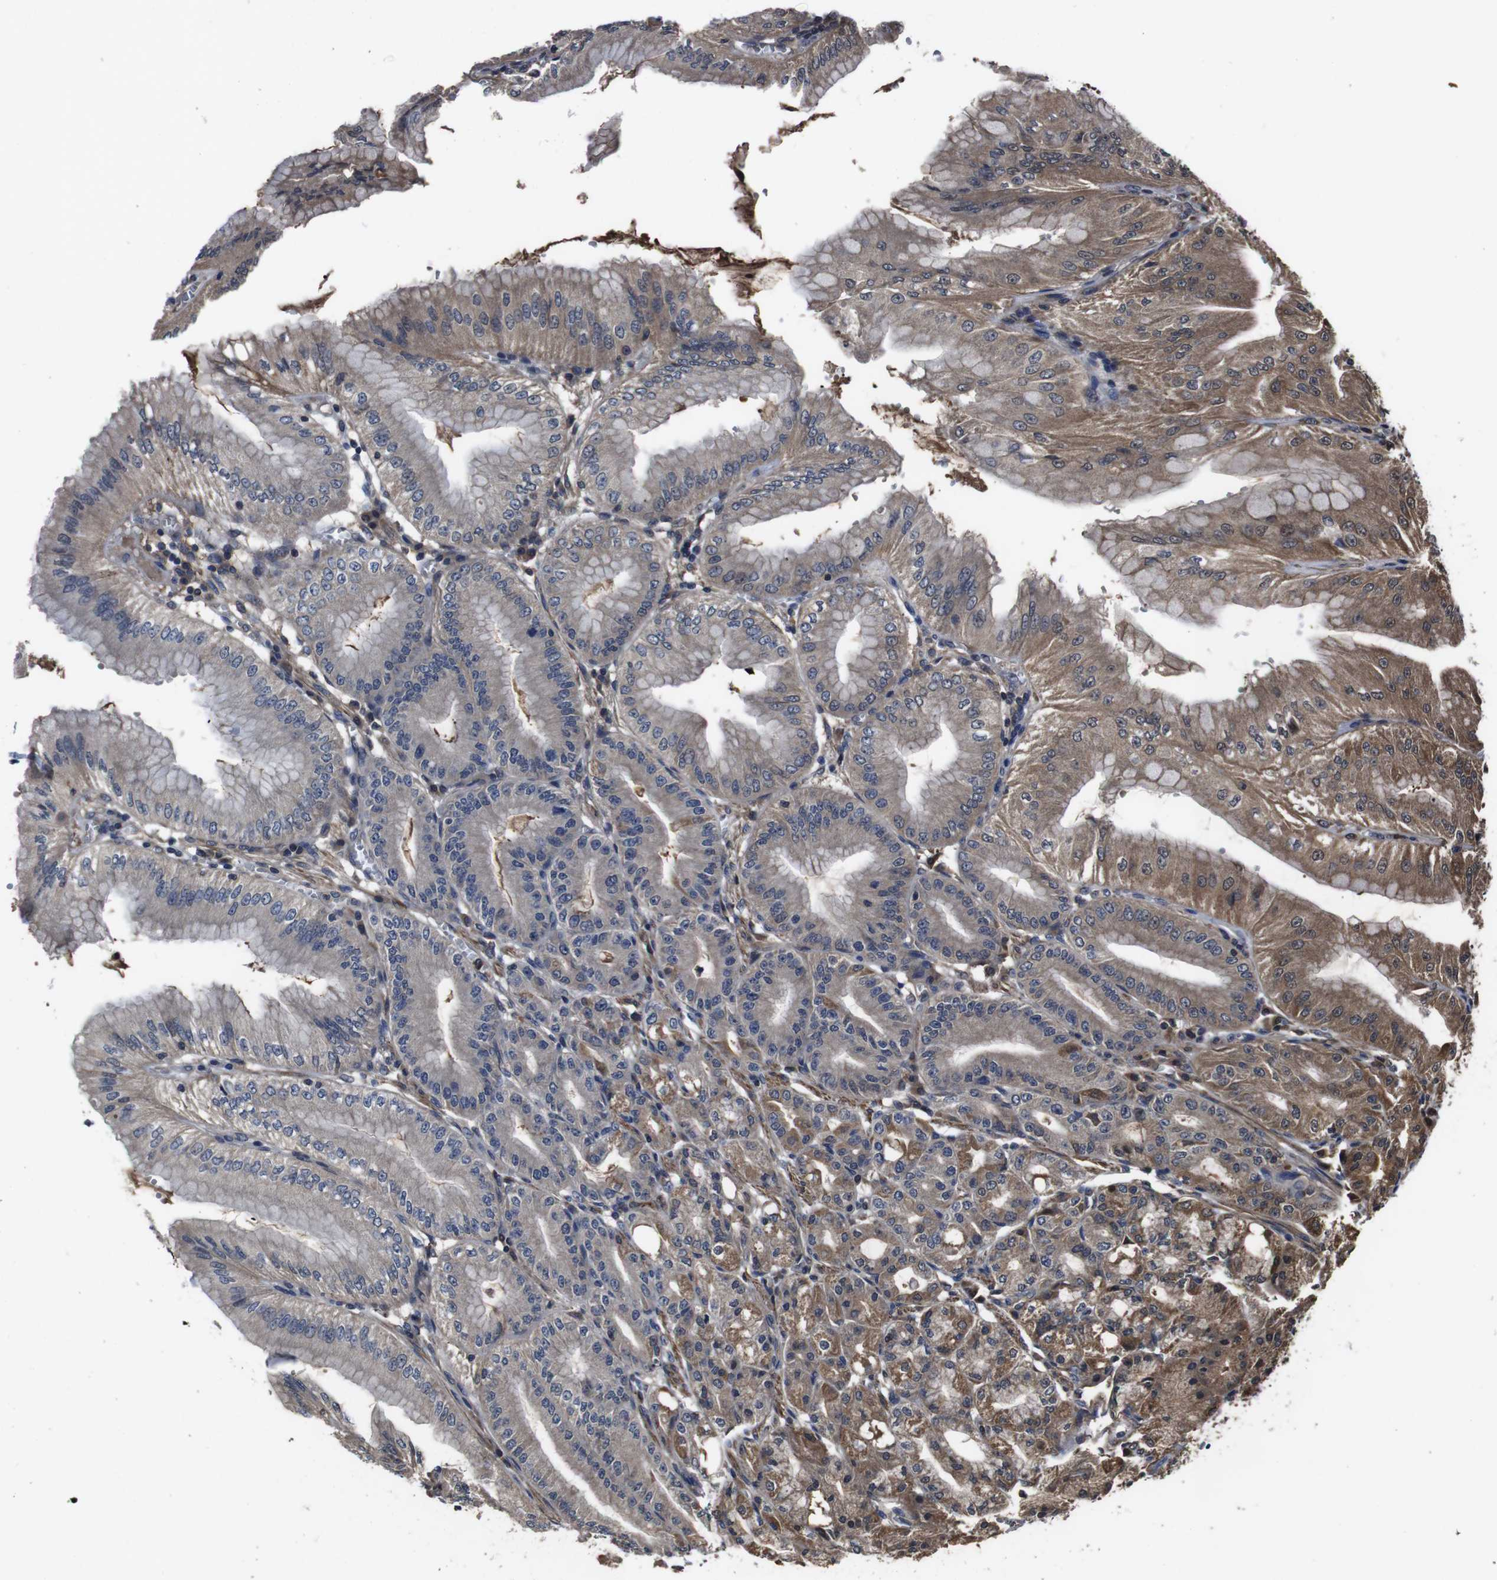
{"staining": {"intensity": "moderate", "quantity": "25%-75%", "location": "cytoplasmic/membranous"}, "tissue": "stomach", "cell_type": "Glandular cells", "image_type": "normal", "snomed": [{"axis": "morphology", "description": "Normal tissue, NOS"}, {"axis": "topography", "description": "Stomach, lower"}], "caption": "Protein expression analysis of normal human stomach reveals moderate cytoplasmic/membranous positivity in approximately 25%-75% of glandular cells.", "gene": "CXCL11", "patient": {"sex": "male", "age": 71}}